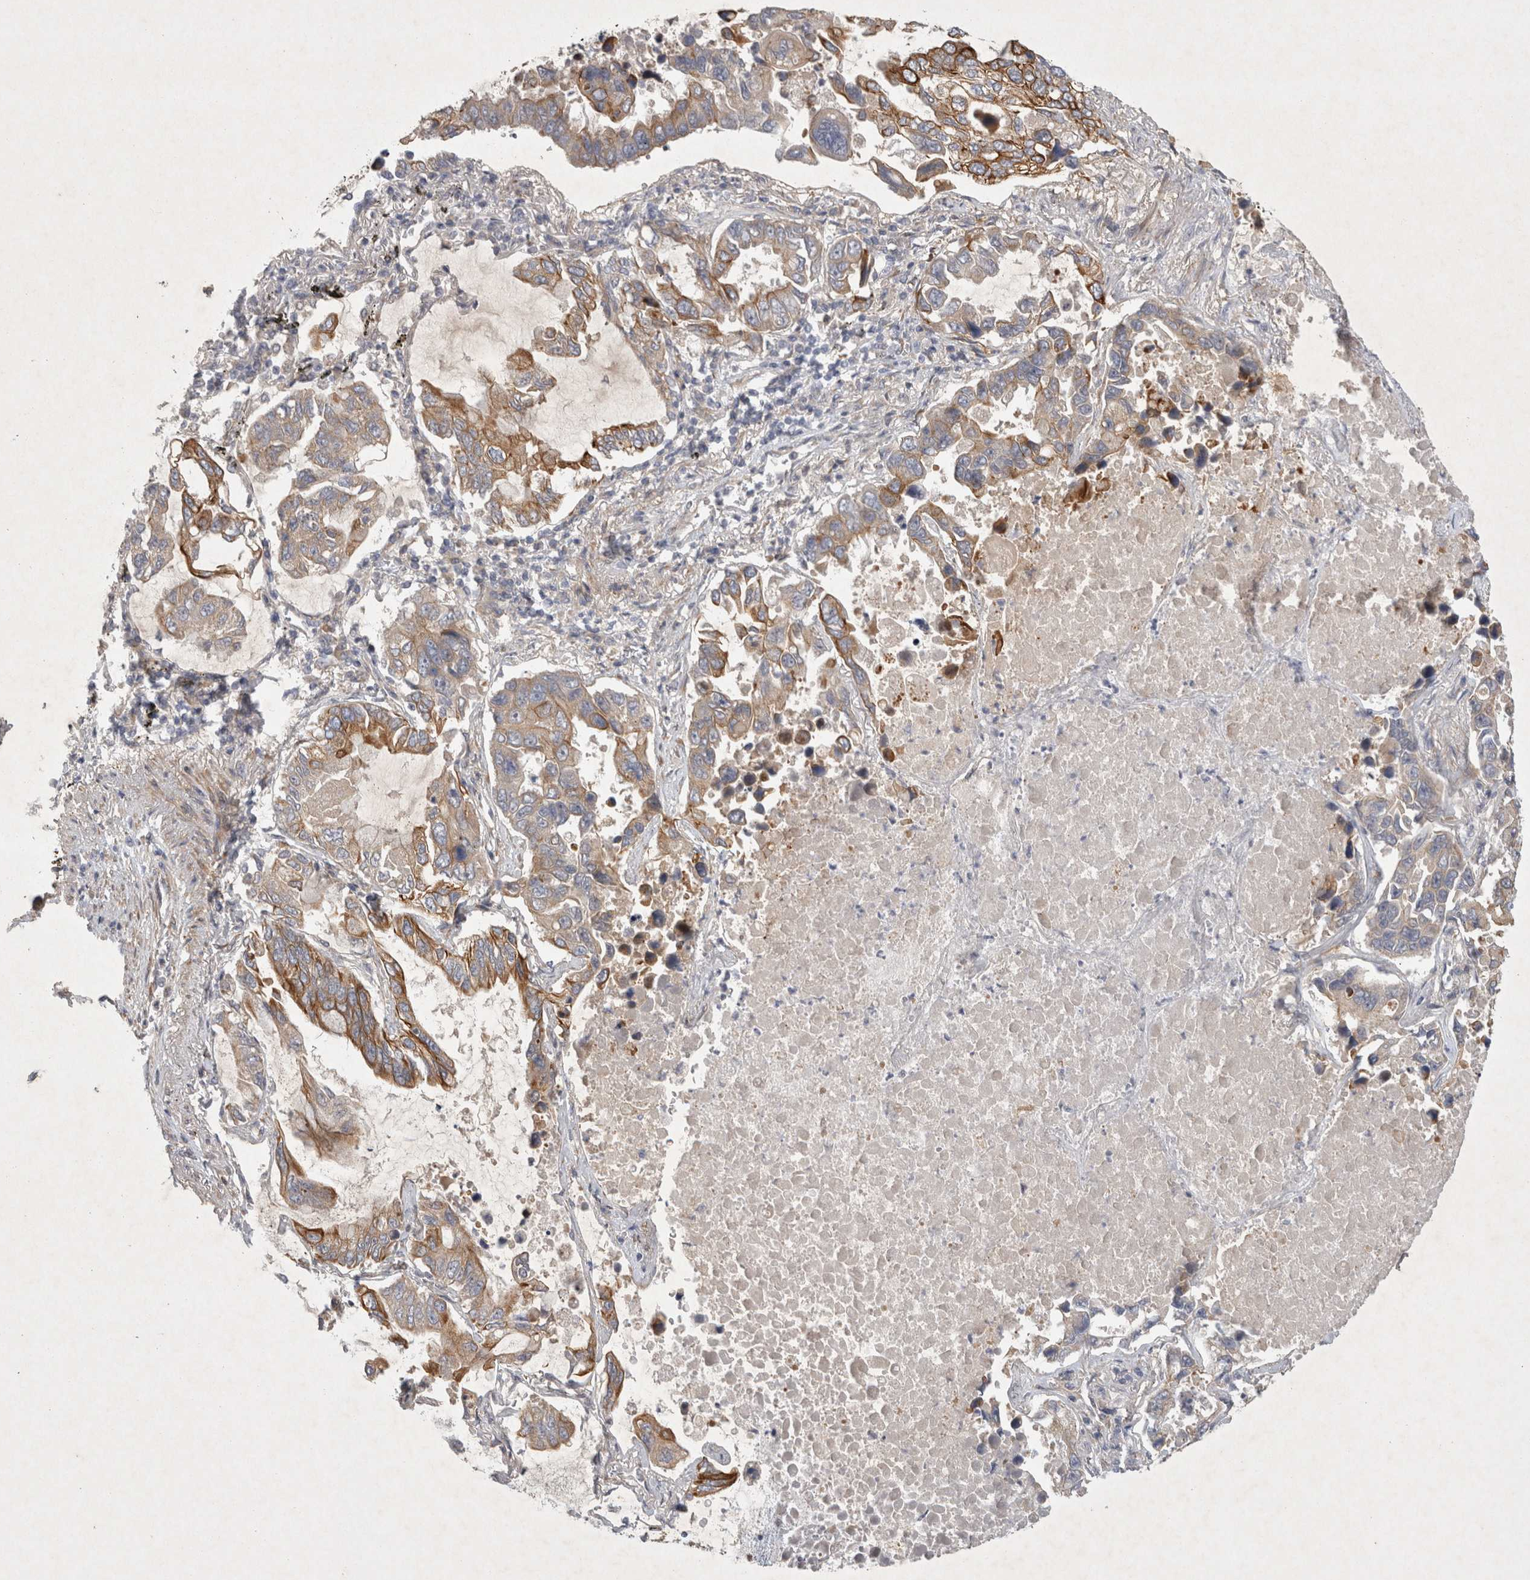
{"staining": {"intensity": "moderate", "quantity": ">75%", "location": "cytoplasmic/membranous"}, "tissue": "lung cancer", "cell_type": "Tumor cells", "image_type": "cancer", "snomed": [{"axis": "morphology", "description": "Adenocarcinoma, NOS"}, {"axis": "topography", "description": "Lung"}], "caption": "High-magnification brightfield microscopy of lung adenocarcinoma stained with DAB (3,3'-diaminobenzidine) (brown) and counterstained with hematoxylin (blue). tumor cells exhibit moderate cytoplasmic/membranous positivity is seen in approximately>75% of cells.", "gene": "BZW2", "patient": {"sex": "male", "age": 64}}